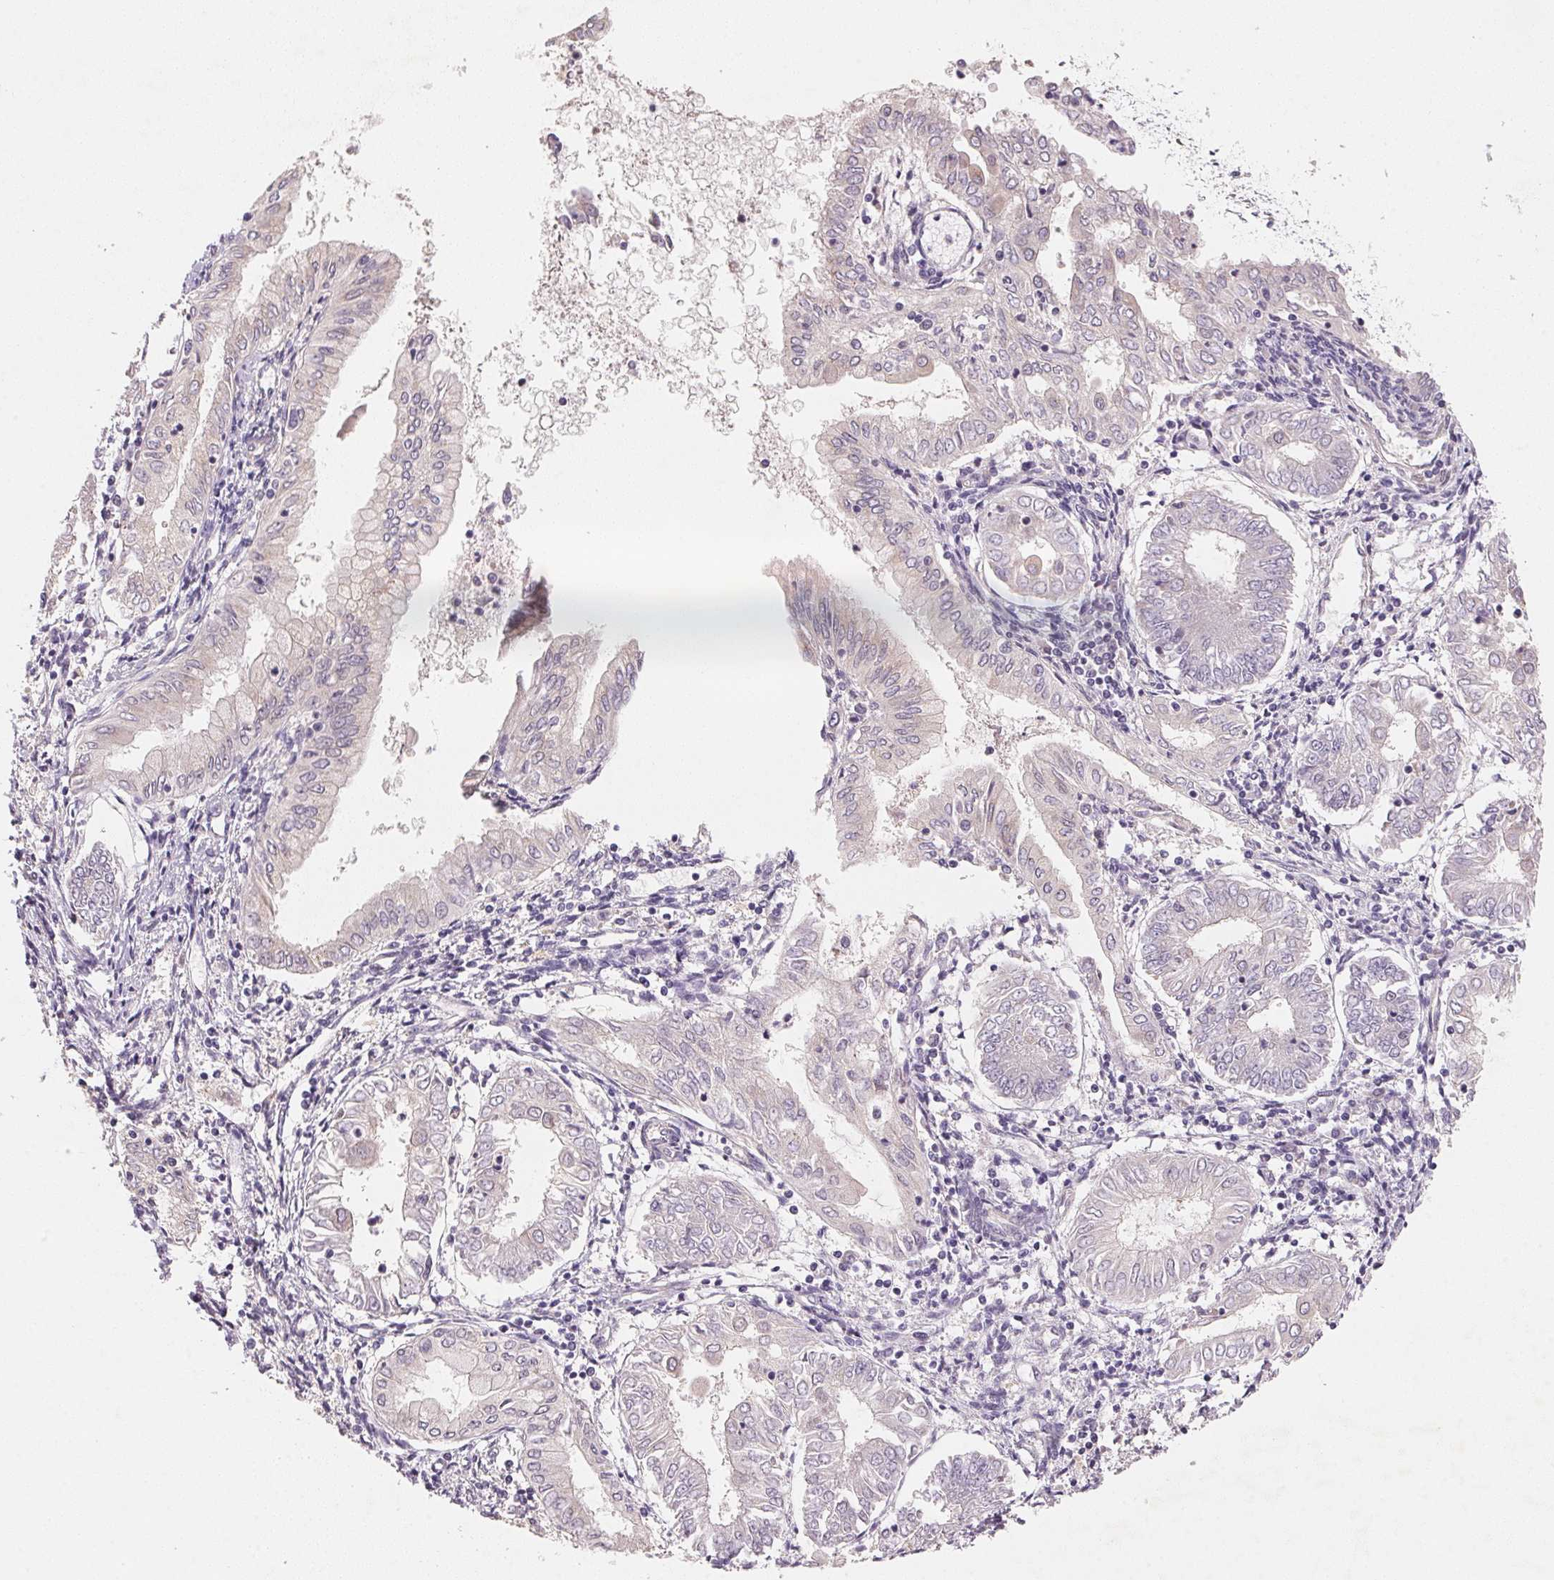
{"staining": {"intensity": "weak", "quantity": "25%-75%", "location": "cytoplasmic/membranous"}, "tissue": "endometrial cancer", "cell_type": "Tumor cells", "image_type": "cancer", "snomed": [{"axis": "morphology", "description": "Adenocarcinoma, NOS"}, {"axis": "topography", "description": "Endometrium"}], "caption": "A brown stain highlights weak cytoplasmic/membranous positivity of a protein in human adenocarcinoma (endometrial) tumor cells. (DAB IHC, brown staining for protein, blue staining for nuclei).", "gene": "EI24", "patient": {"sex": "female", "age": 68}}